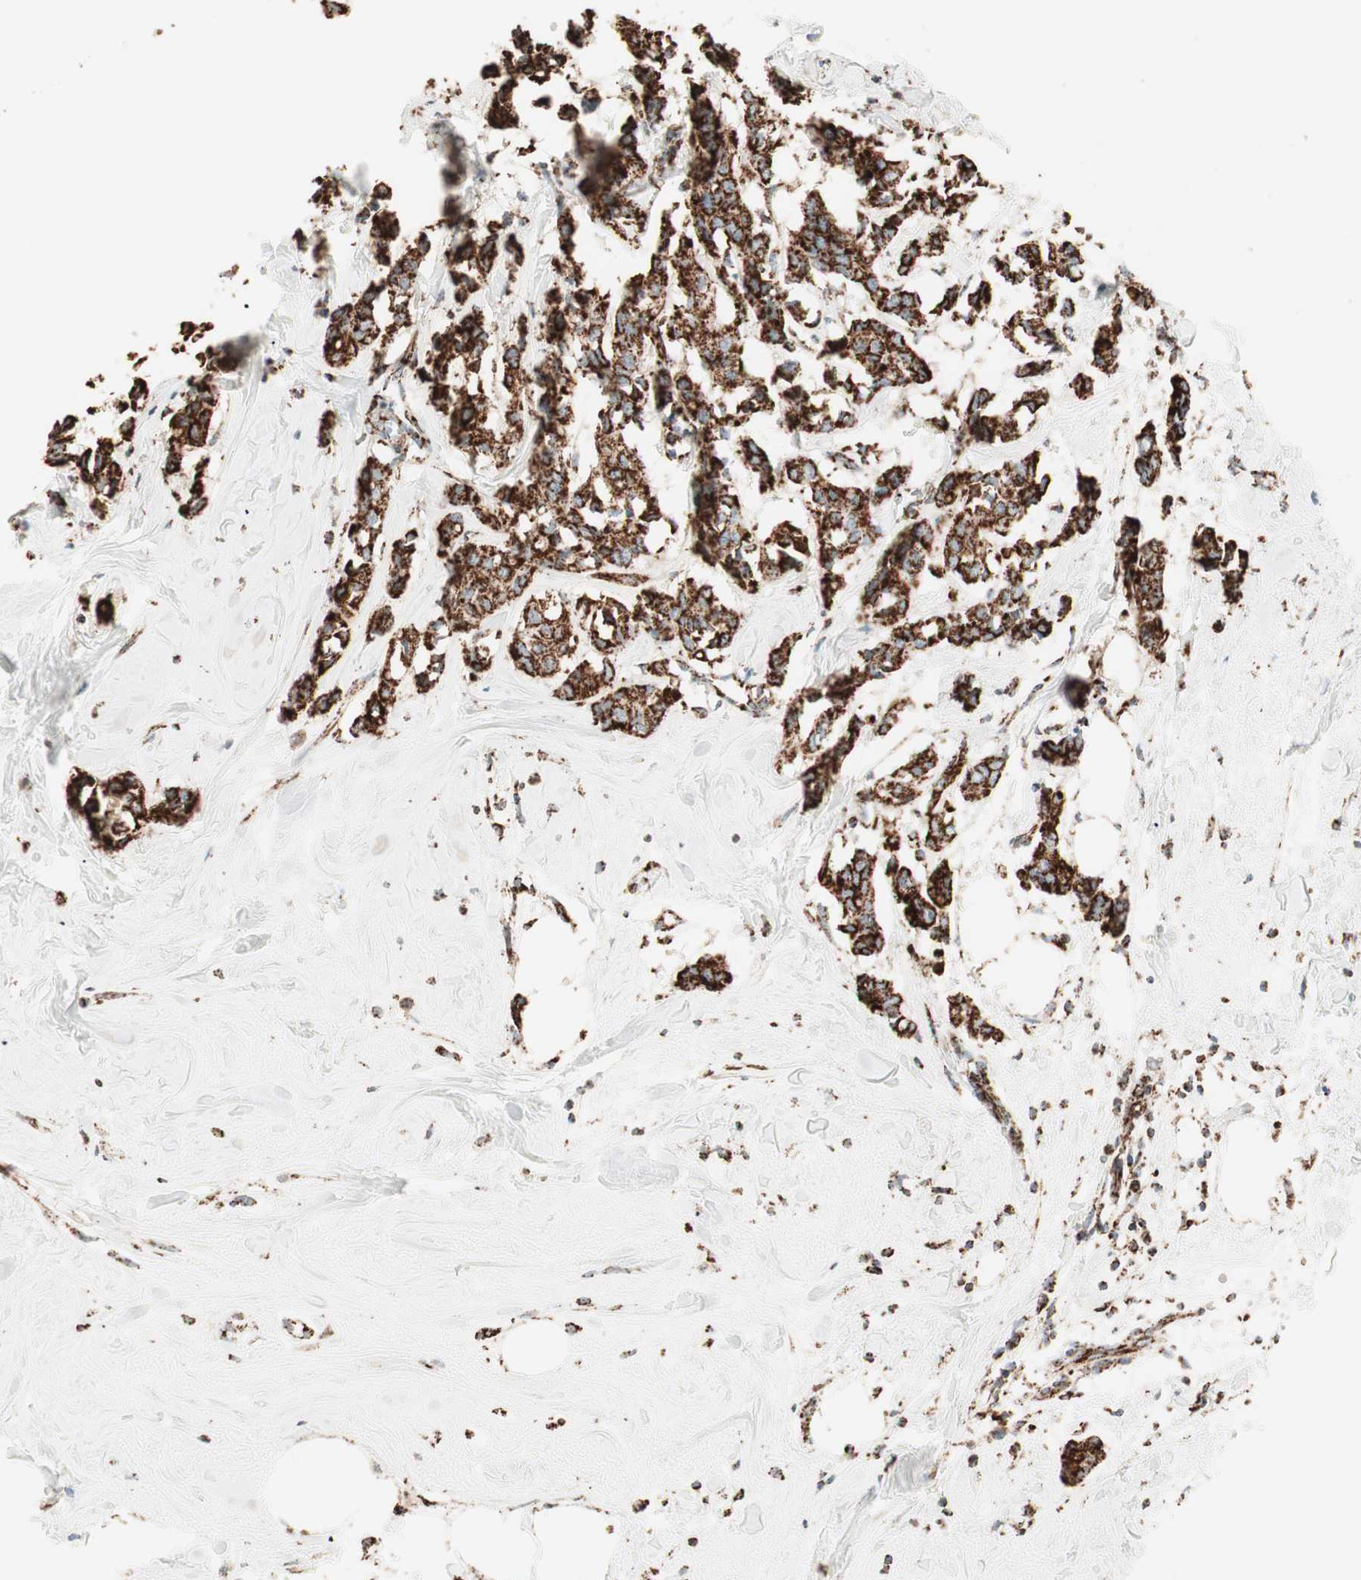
{"staining": {"intensity": "strong", "quantity": ">75%", "location": "cytoplasmic/membranous"}, "tissue": "breast cancer", "cell_type": "Tumor cells", "image_type": "cancer", "snomed": [{"axis": "morphology", "description": "Duct carcinoma"}, {"axis": "topography", "description": "Breast"}], "caption": "Immunohistochemistry staining of breast cancer (infiltrating ductal carcinoma), which reveals high levels of strong cytoplasmic/membranous positivity in approximately >75% of tumor cells indicating strong cytoplasmic/membranous protein staining. The staining was performed using DAB (brown) for protein detection and nuclei were counterstained in hematoxylin (blue).", "gene": "TOMM22", "patient": {"sex": "female", "age": 84}}